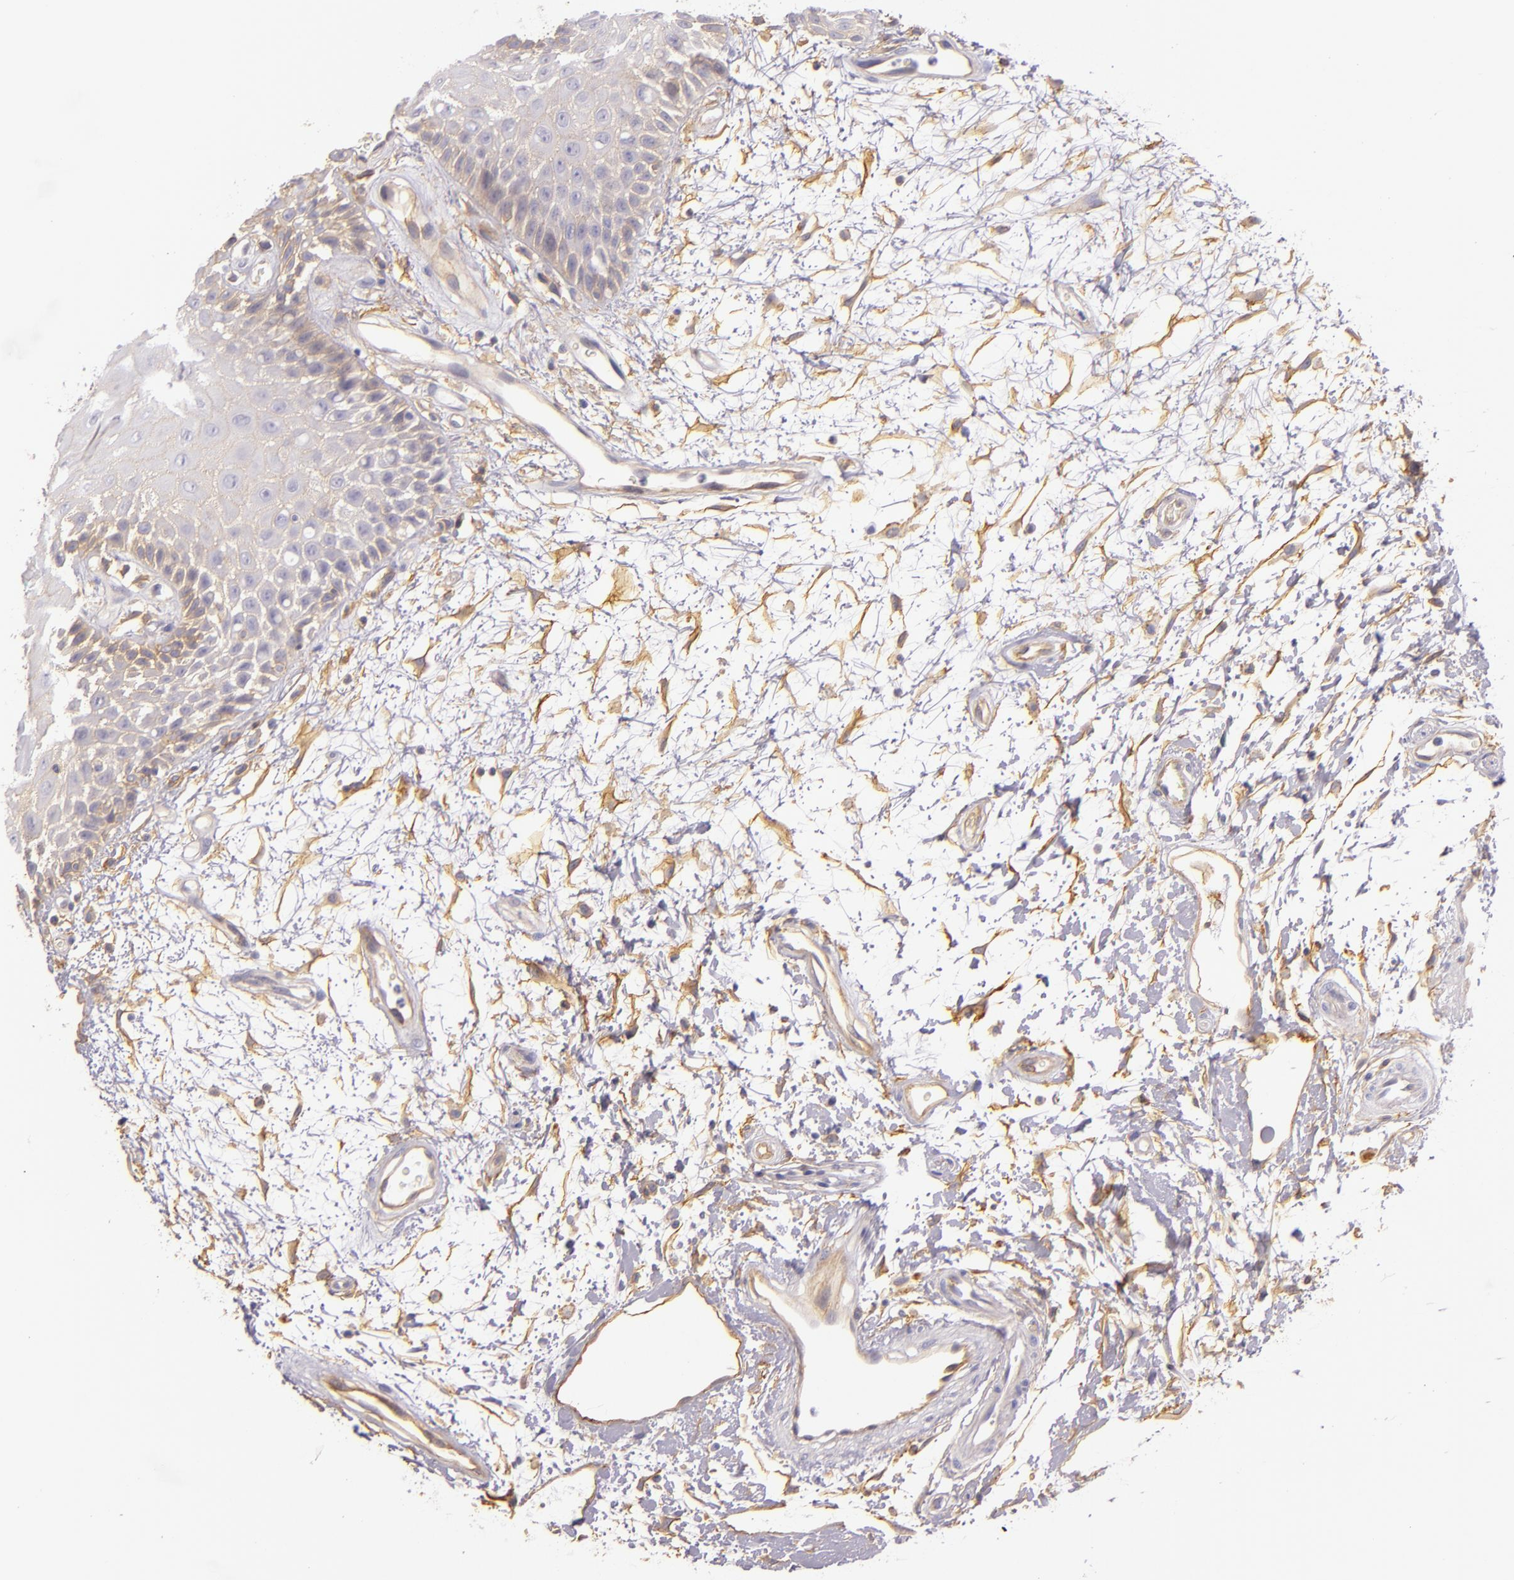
{"staining": {"intensity": "negative", "quantity": "none", "location": "none"}, "tissue": "oral mucosa", "cell_type": "Squamous epithelial cells", "image_type": "normal", "snomed": [{"axis": "morphology", "description": "Normal tissue, NOS"}, {"axis": "morphology", "description": "Squamous cell carcinoma, NOS"}, {"axis": "topography", "description": "Skeletal muscle"}, {"axis": "topography", "description": "Oral tissue"}, {"axis": "topography", "description": "Head-Neck"}], "caption": "Squamous epithelial cells show no significant staining in unremarkable oral mucosa. (Brightfield microscopy of DAB immunohistochemistry (IHC) at high magnification).", "gene": "CTSF", "patient": {"sex": "female", "age": 84}}